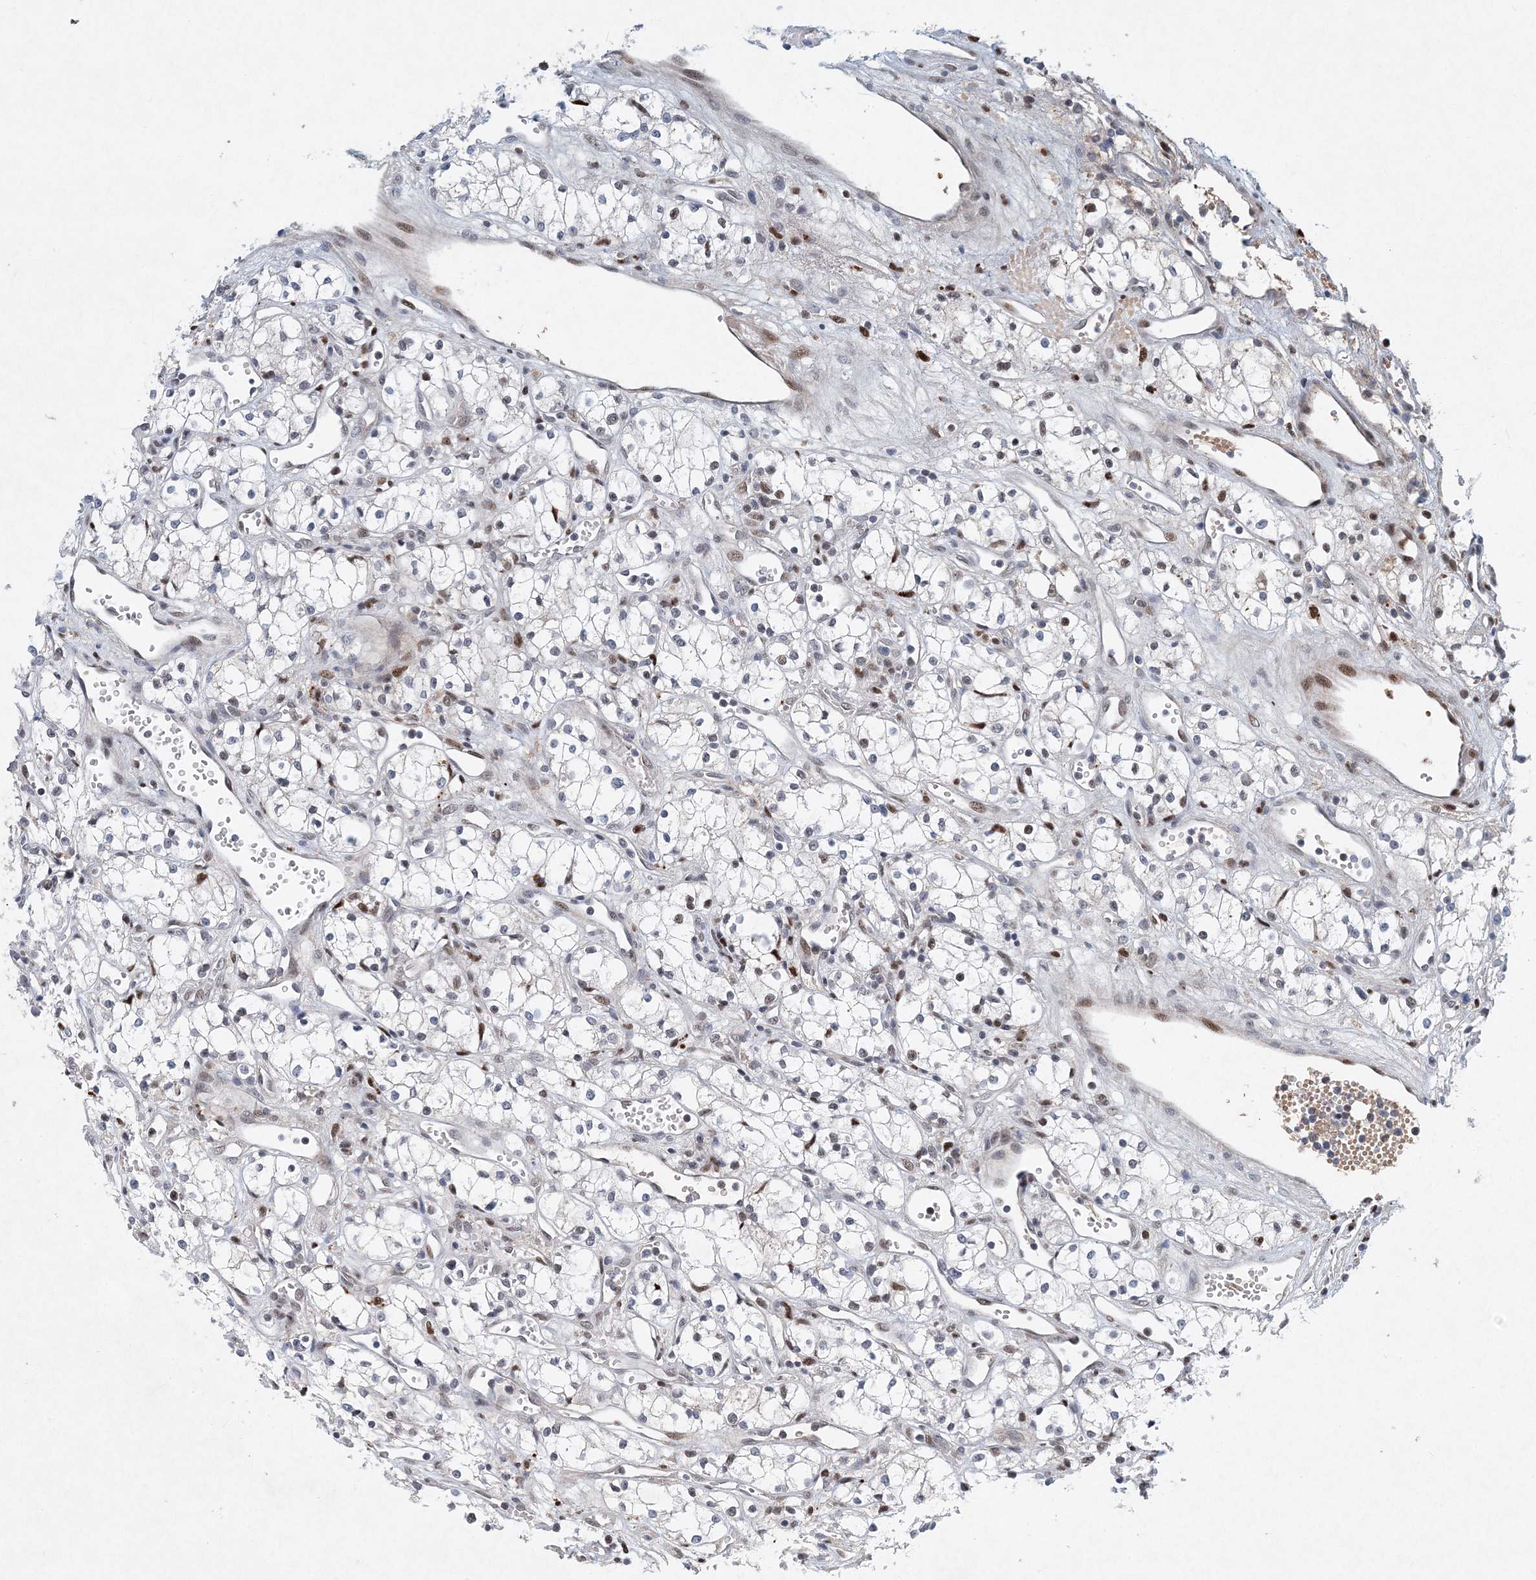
{"staining": {"intensity": "negative", "quantity": "none", "location": "none"}, "tissue": "renal cancer", "cell_type": "Tumor cells", "image_type": "cancer", "snomed": [{"axis": "morphology", "description": "Adenocarcinoma, NOS"}, {"axis": "topography", "description": "Kidney"}], "caption": "The micrograph displays no significant staining in tumor cells of renal adenocarcinoma.", "gene": "KPNA4", "patient": {"sex": "male", "age": 59}}